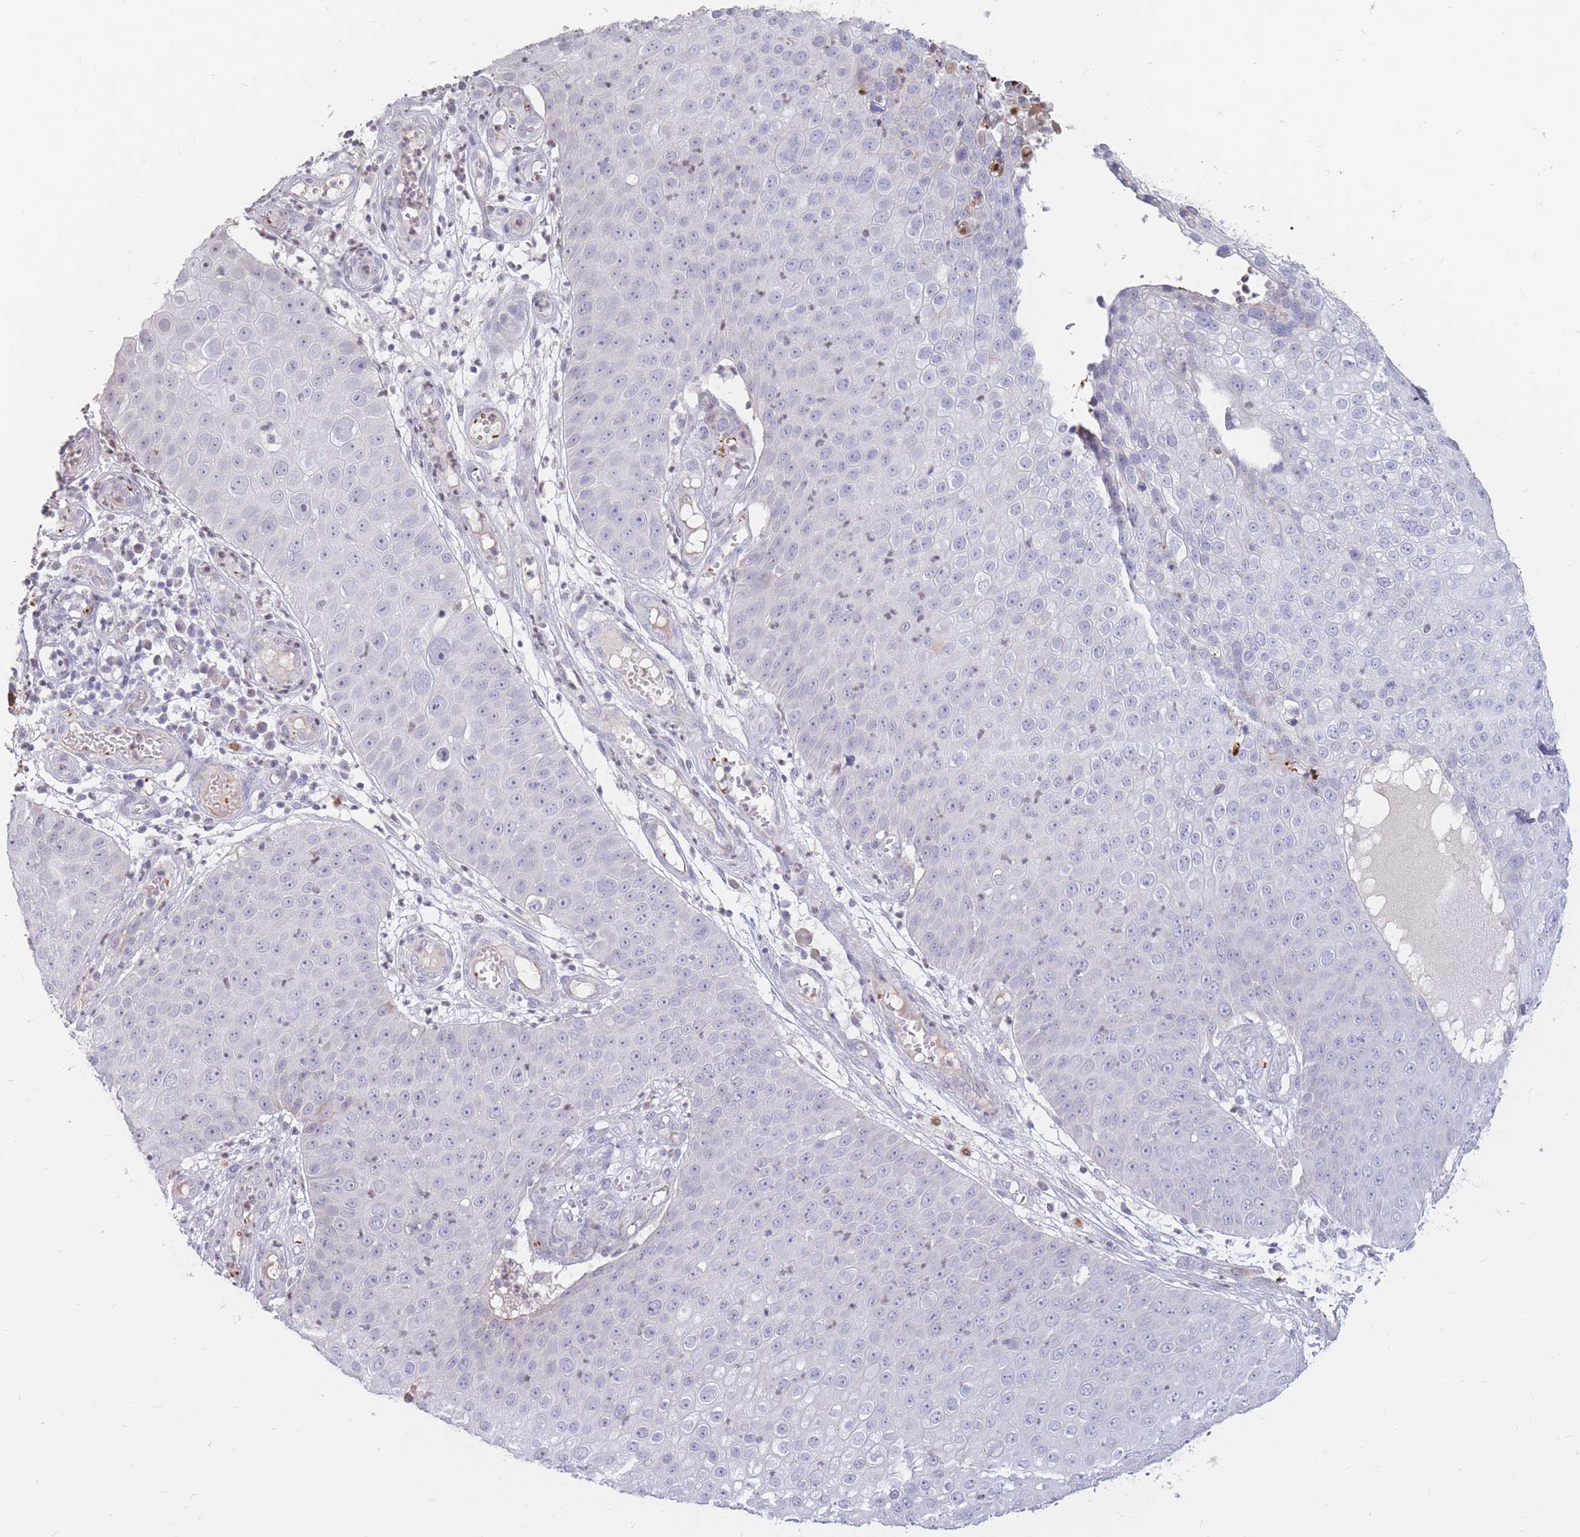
{"staining": {"intensity": "negative", "quantity": "none", "location": "none"}, "tissue": "skin cancer", "cell_type": "Tumor cells", "image_type": "cancer", "snomed": [{"axis": "morphology", "description": "Squamous cell carcinoma, NOS"}, {"axis": "topography", "description": "Skin"}], "caption": "An immunohistochemistry micrograph of squamous cell carcinoma (skin) is shown. There is no staining in tumor cells of squamous cell carcinoma (skin).", "gene": "PTGDR", "patient": {"sex": "male", "age": 71}}